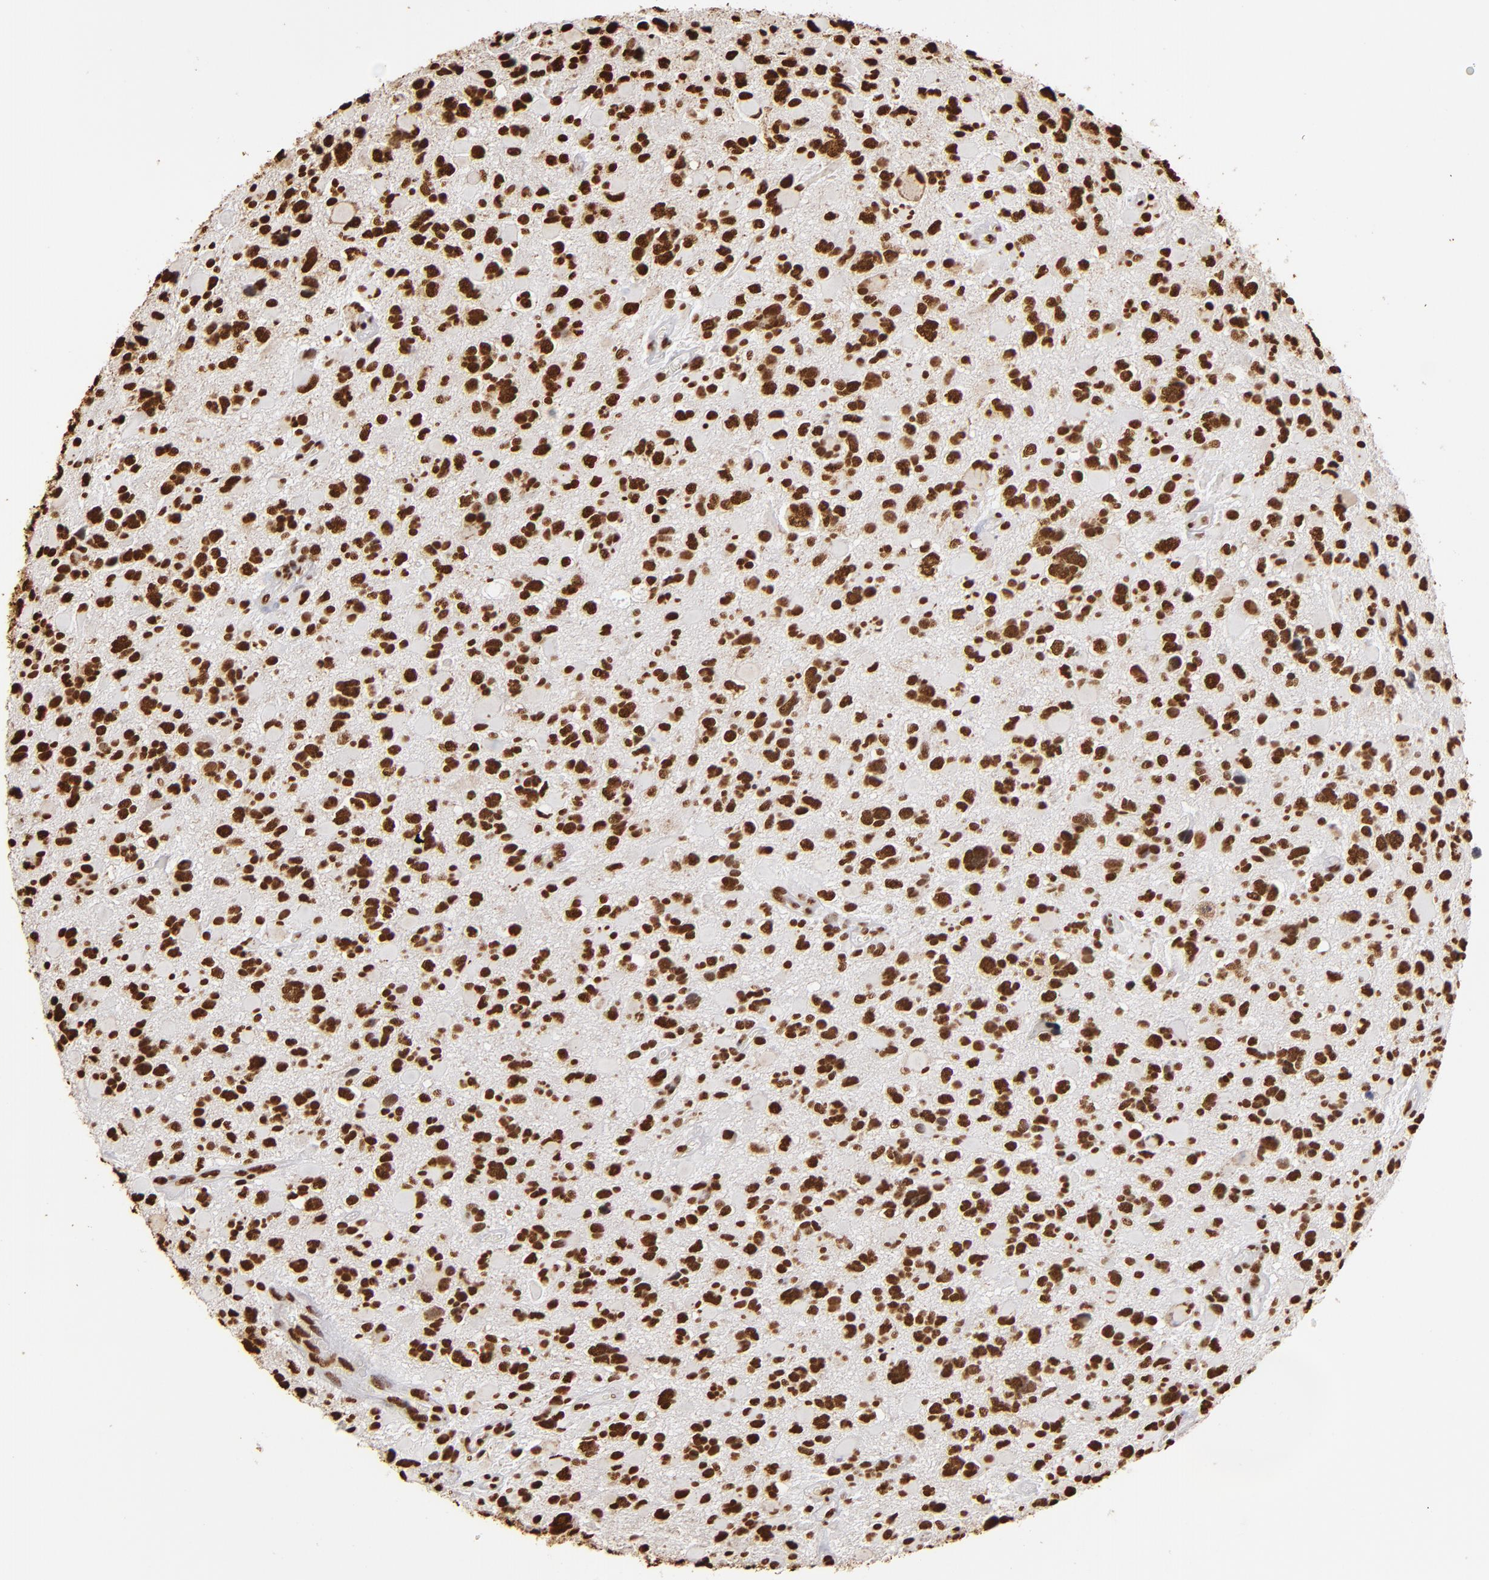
{"staining": {"intensity": "strong", "quantity": ">75%", "location": "nuclear"}, "tissue": "glioma", "cell_type": "Tumor cells", "image_type": "cancer", "snomed": [{"axis": "morphology", "description": "Glioma, malignant, High grade"}, {"axis": "topography", "description": "Brain"}], "caption": "Malignant glioma (high-grade) stained for a protein (brown) reveals strong nuclear positive staining in approximately >75% of tumor cells.", "gene": "ILF3", "patient": {"sex": "female", "age": 37}}